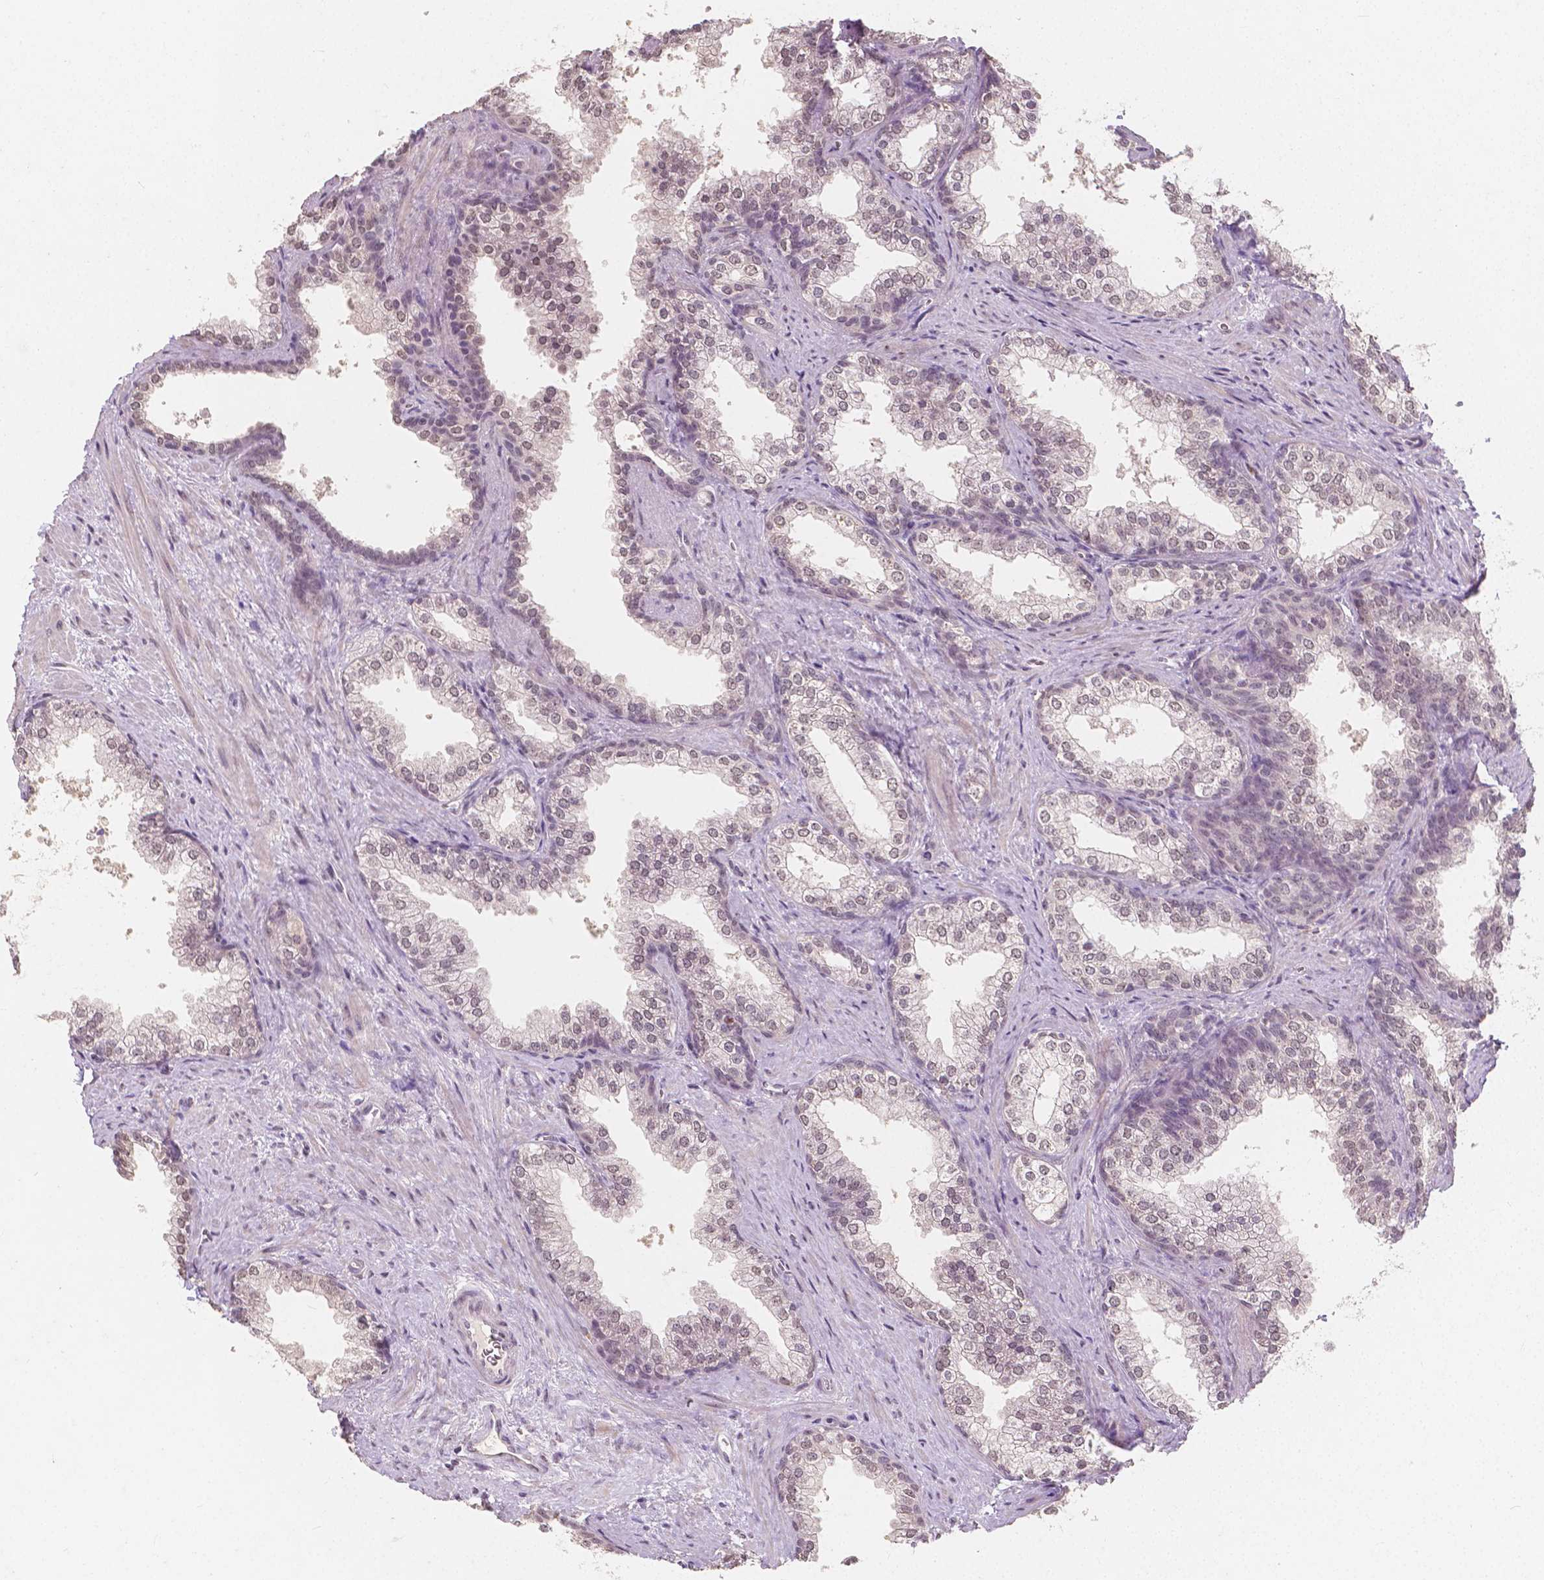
{"staining": {"intensity": "weak", "quantity": ">75%", "location": "nuclear"}, "tissue": "prostate", "cell_type": "Glandular cells", "image_type": "normal", "snomed": [{"axis": "morphology", "description": "Normal tissue, NOS"}, {"axis": "topography", "description": "Prostate"}], "caption": "DAB (3,3'-diaminobenzidine) immunohistochemical staining of benign prostate exhibits weak nuclear protein expression in approximately >75% of glandular cells. The protein of interest is shown in brown color, while the nuclei are stained blue.", "gene": "NOLC1", "patient": {"sex": "male", "age": 79}}